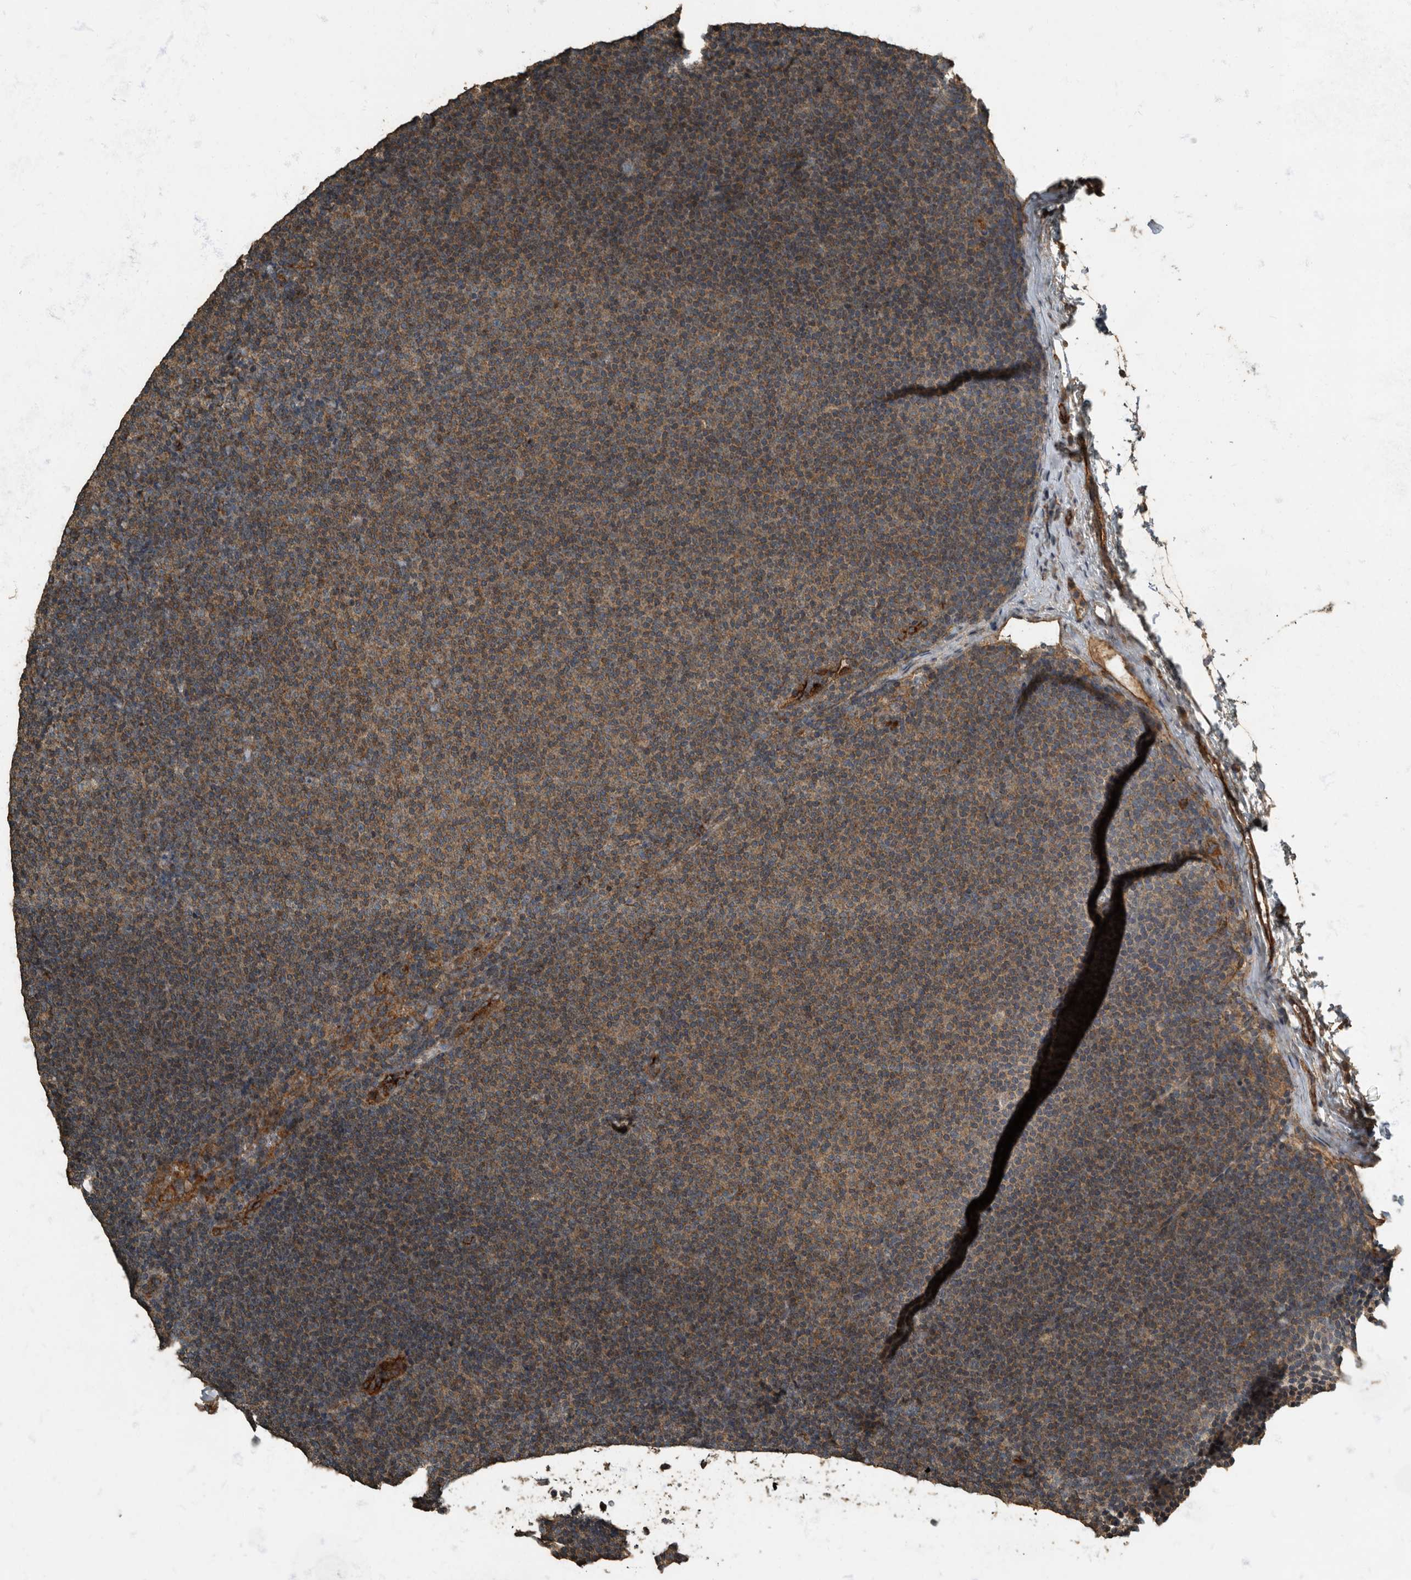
{"staining": {"intensity": "moderate", "quantity": "25%-75%", "location": "cytoplasmic/membranous"}, "tissue": "lymphoma", "cell_type": "Tumor cells", "image_type": "cancer", "snomed": [{"axis": "morphology", "description": "Malignant lymphoma, non-Hodgkin's type, Low grade"}, {"axis": "topography", "description": "Lymph node"}], "caption": "The histopathology image demonstrates immunohistochemical staining of lymphoma. There is moderate cytoplasmic/membranous expression is present in approximately 25%-75% of tumor cells.", "gene": "IL15RA", "patient": {"sex": "female", "age": 53}}